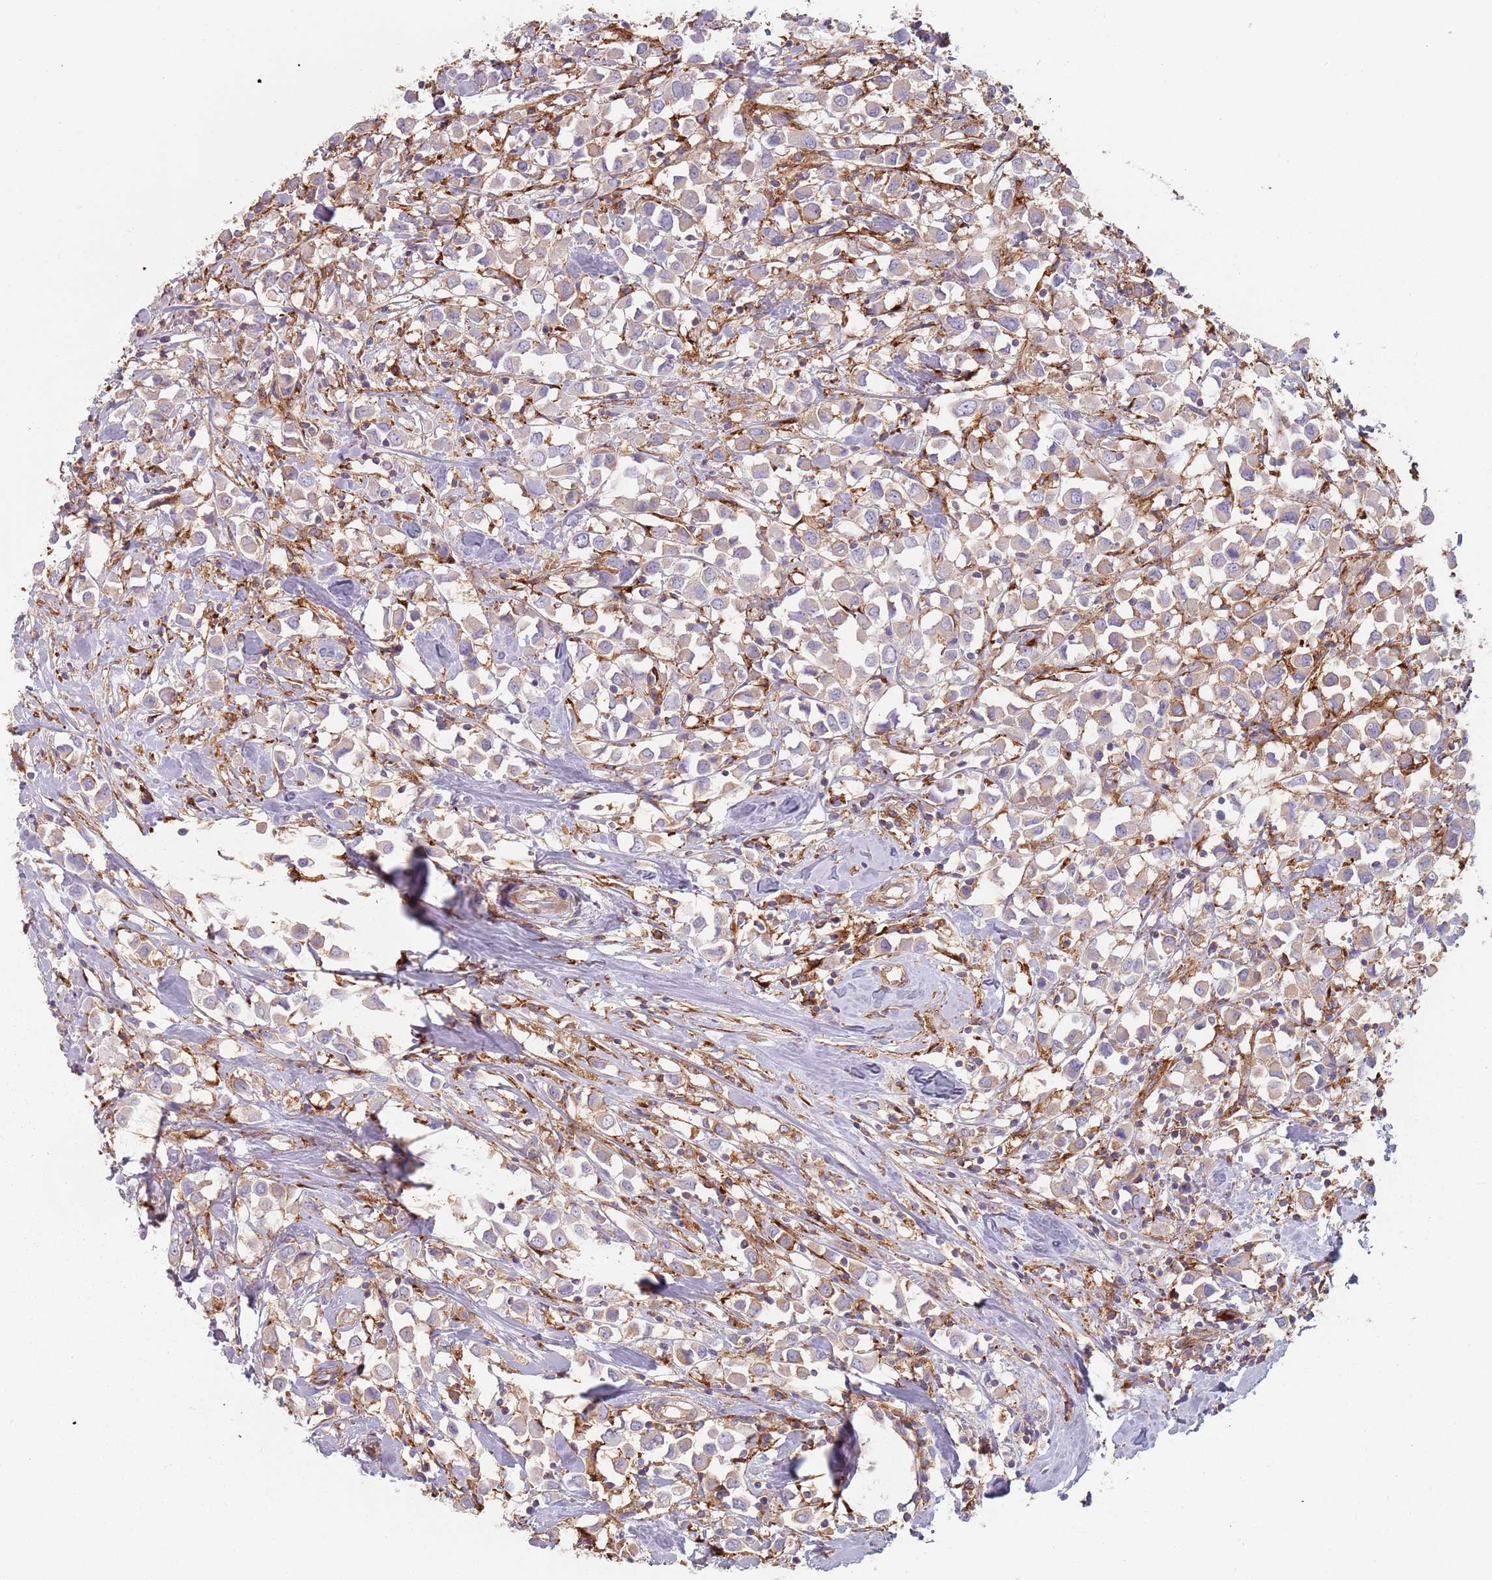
{"staining": {"intensity": "weak", "quantity": ">75%", "location": "cytoplasmic/membranous"}, "tissue": "breast cancer", "cell_type": "Tumor cells", "image_type": "cancer", "snomed": [{"axis": "morphology", "description": "Duct carcinoma"}, {"axis": "topography", "description": "Breast"}], "caption": "About >75% of tumor cells in breast cancer demonstrate weak cytoplasmic/membranous protein expression as visualized by brown immunohistochemical staining.", "gene": "TPD52L2", "patient": {"sex": "female", "age": 61}}